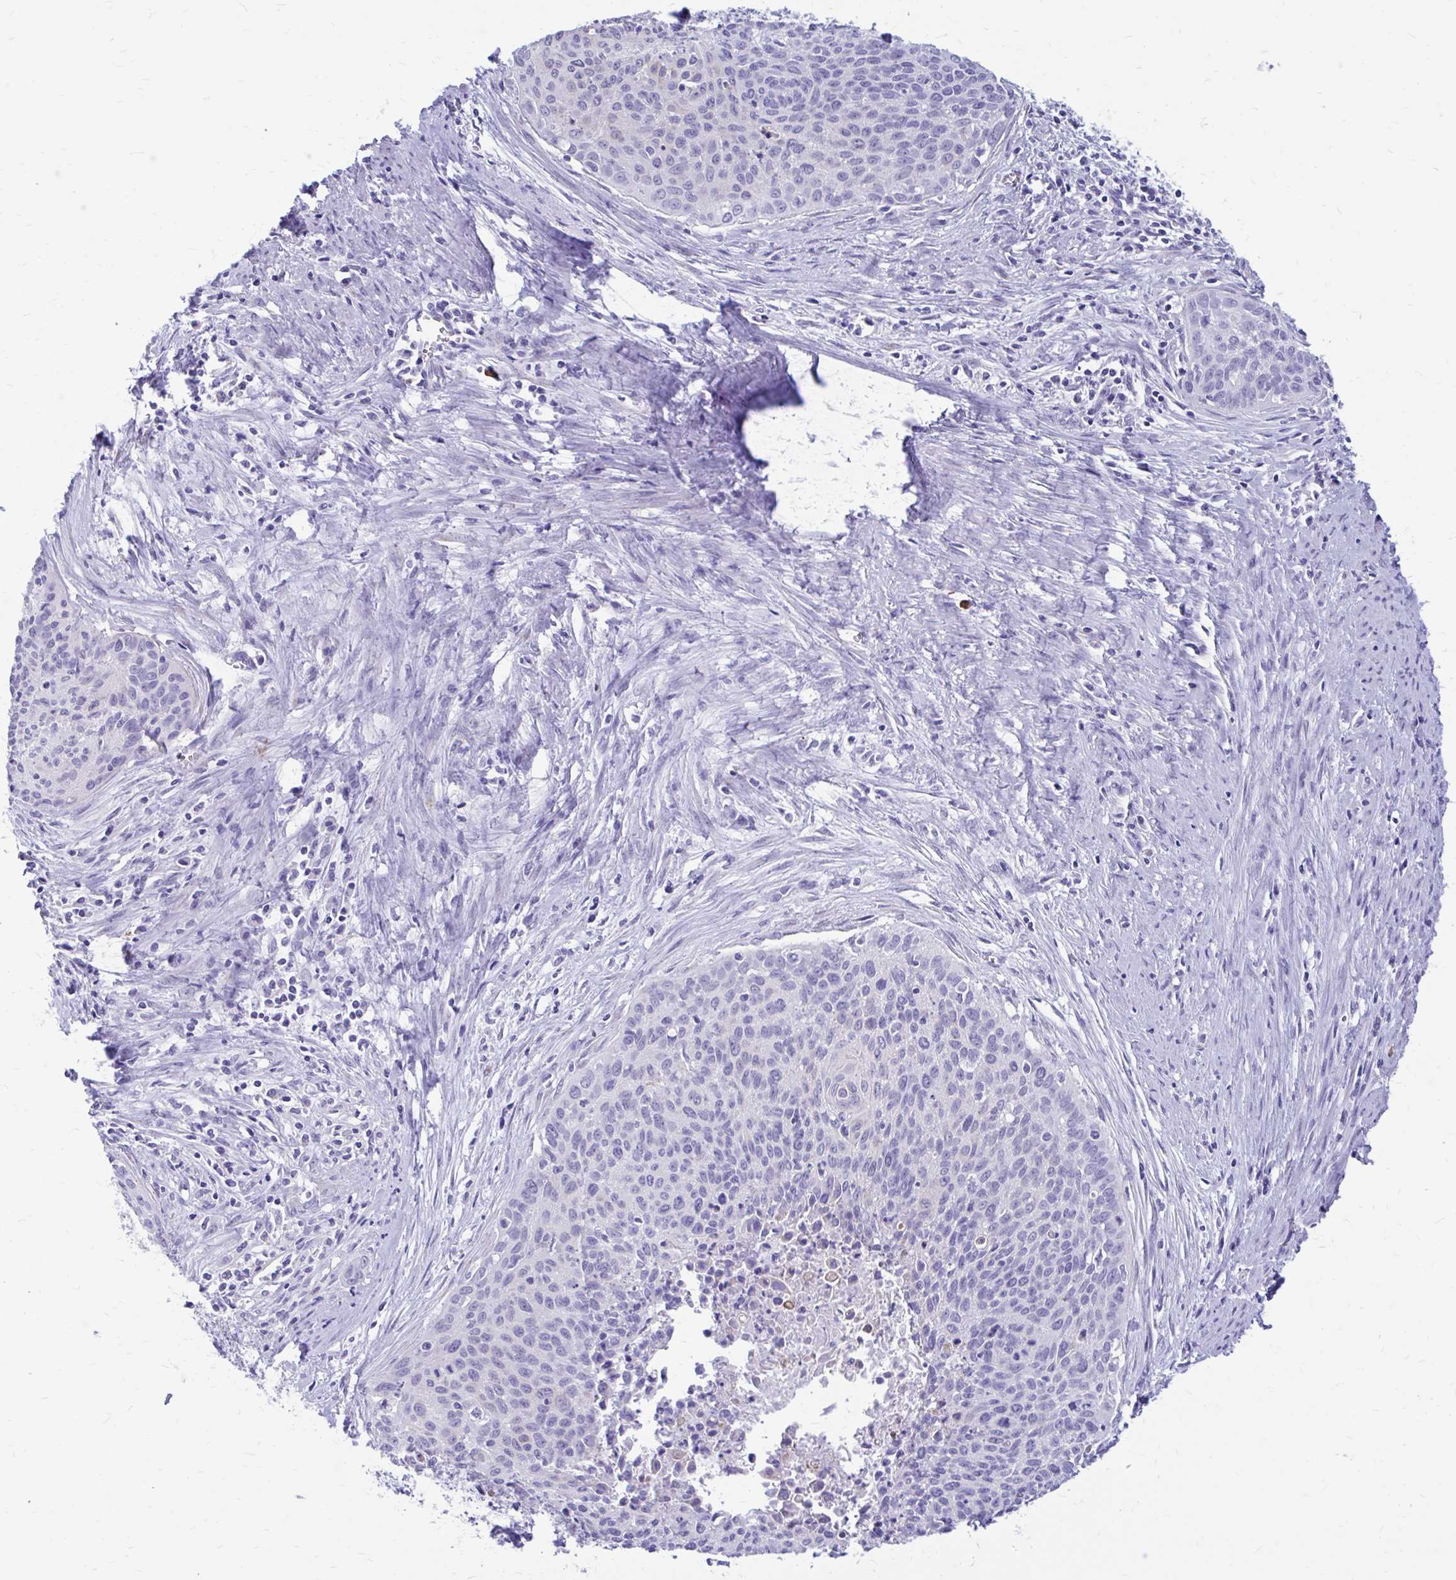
{"staining": {"intensity": "negative", "quantity": "none", "location": "none"}, "tissue": "cervical cancer", "cell_type": "Tumor cells", "image_type": "cancer", "snomed": [{"axis": "morphology", "description": "Squamous cell carcinoma, NOS"}, {"axis": "topography", "description": "Cervix"}], "caption": "Photomicrograph shows no significant protein expression in tumor cells of cervical cancer.", "gene": "IGSF5", "patient": {"sex": "female", "age": 55}}